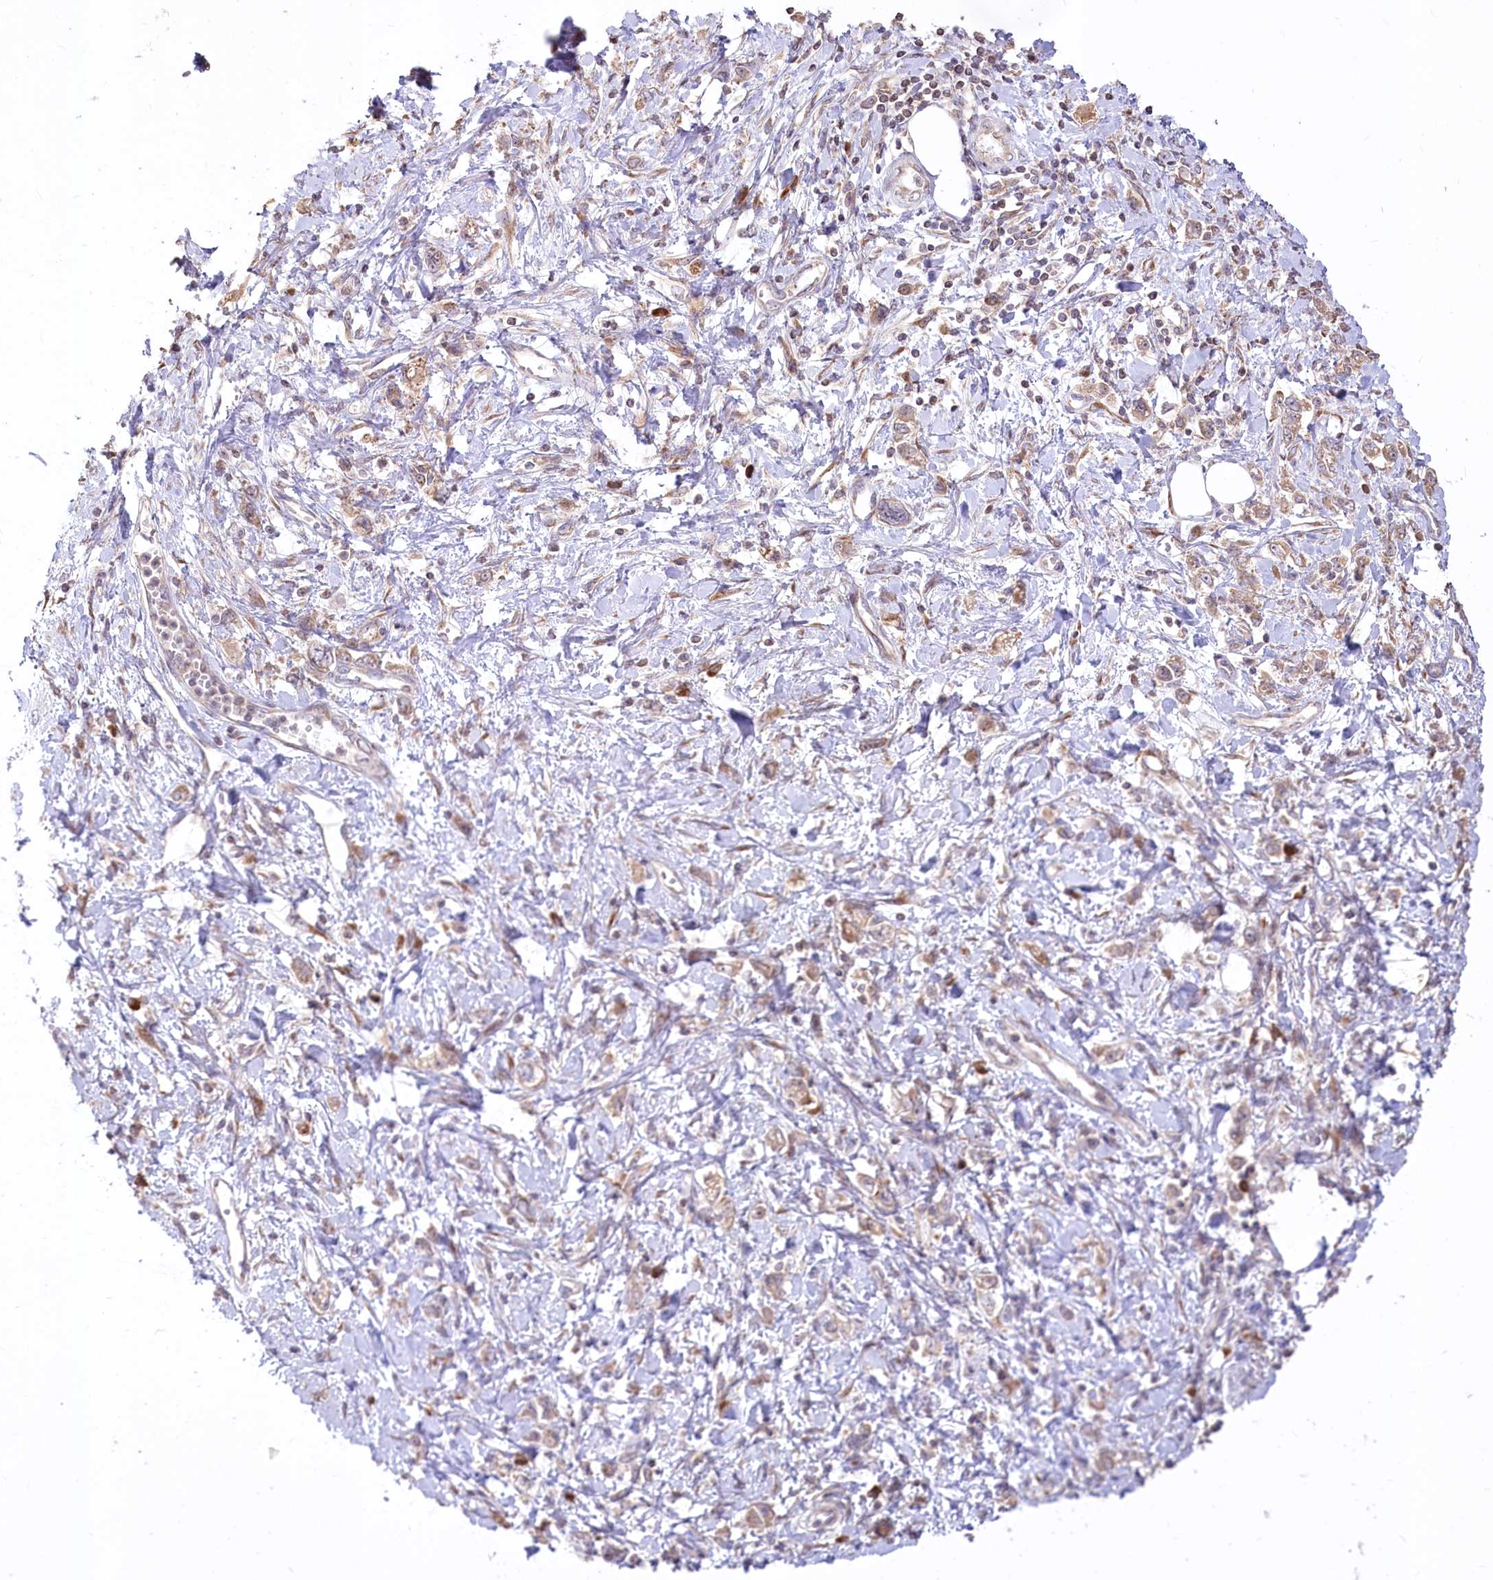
{"staining": {"intensity": "weak", "quantity": ">75%", "location": "cytoplasmic/membranous"}, "tissue": "stomach cancer", "cell_type": "Tumor cells", "image_type": "cancer", "snomed": [{"axis": "morphology", "description": "Adenocarcinoma, NOS"}, {"axis": "topography", "description": "Stomach"}], "caption": "DAB (3,3'-diaminobenzidine) immunohistochemical staining of human stomach cancer (adenocarcinoma) demonstrates weak cytoplasmic/membranous protein staining in approximately >75% of tumor cells.", "gene": "STT3B", "patient": {"sex": "female", "age": 76}}